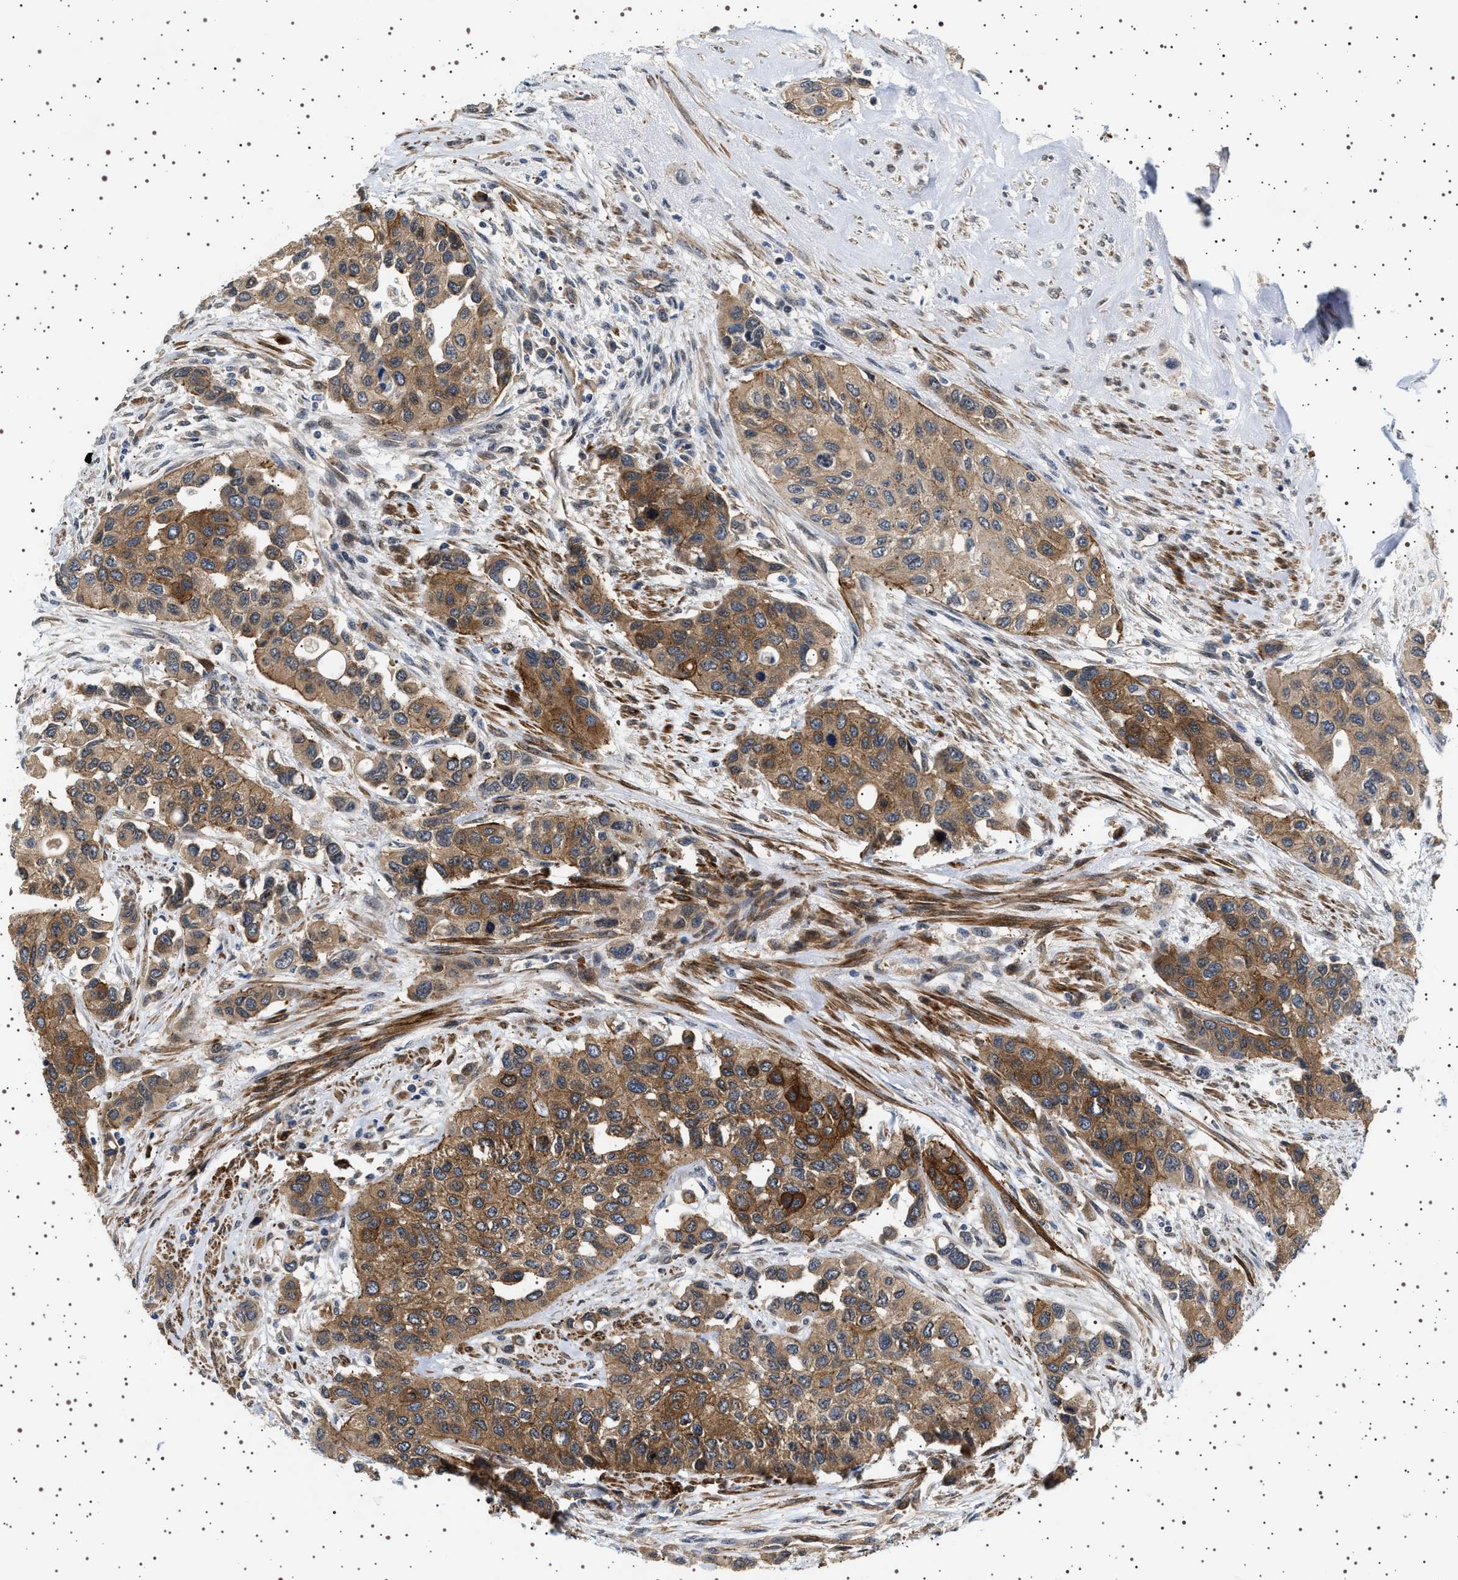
{"staining": {"intensity": "moderate", "quantity": ">75%", "location": "cytoplasmic/membranous"}, "tissue": "urothelial cancer", "cell_type": "Tumor cells", "image_type": "cancer", "snomed": [{"axis": "morphology", "description": "Urothelial carcinoma, High grade"}, {"axis": "topography", "description": "Urinary bladder"}], "caption": "Tumor cells reveal medium levels of moderate cytoplasmic/membranous staining in about >75% of cells in human urothelial carcinoma (high-grade).", "gene": "BAG3", "patient": {"sex": "female", "age": 56}}